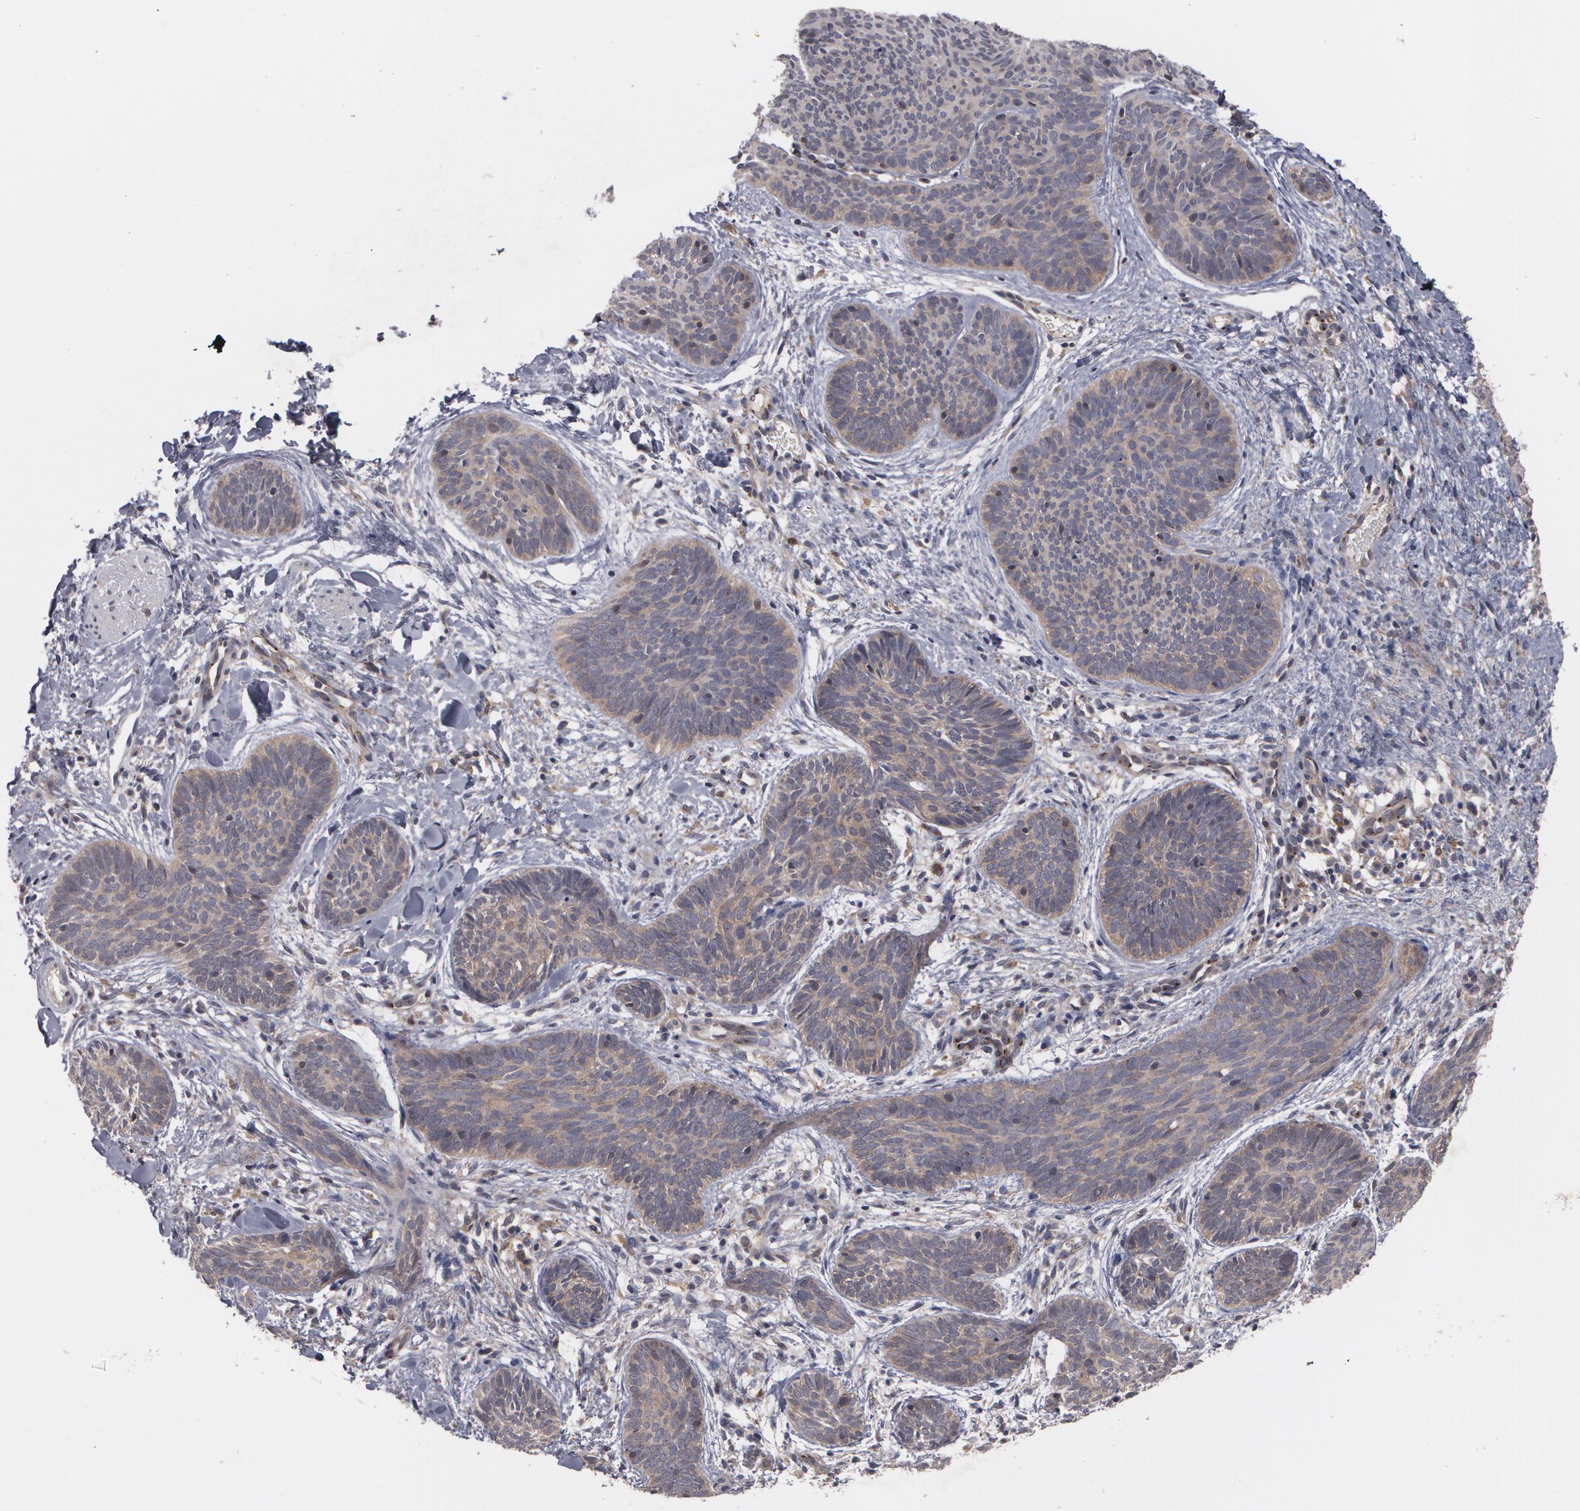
{"staining": {"intensity": "weak", "quantity": "<25%", "location": "cytoplasmic/membranous"}, "tissue": "skin cancer", "cell_type": "Tumor cells", "image_type": "cancer", "snomed": [{"axis": "morphology", "description": "Basal cell carcinoma"}, {"axis": "topography", "description": "Skin"}], "caption": "This image is of skin cancer (basal cell carcinoma) stained with immunohistochemistry to label a protein in brown with the nuclei are counter-stained blue. There is no positivity in tumor cells.", "gene": "HTT", "patient": {"sex": "female", "age": 81}}